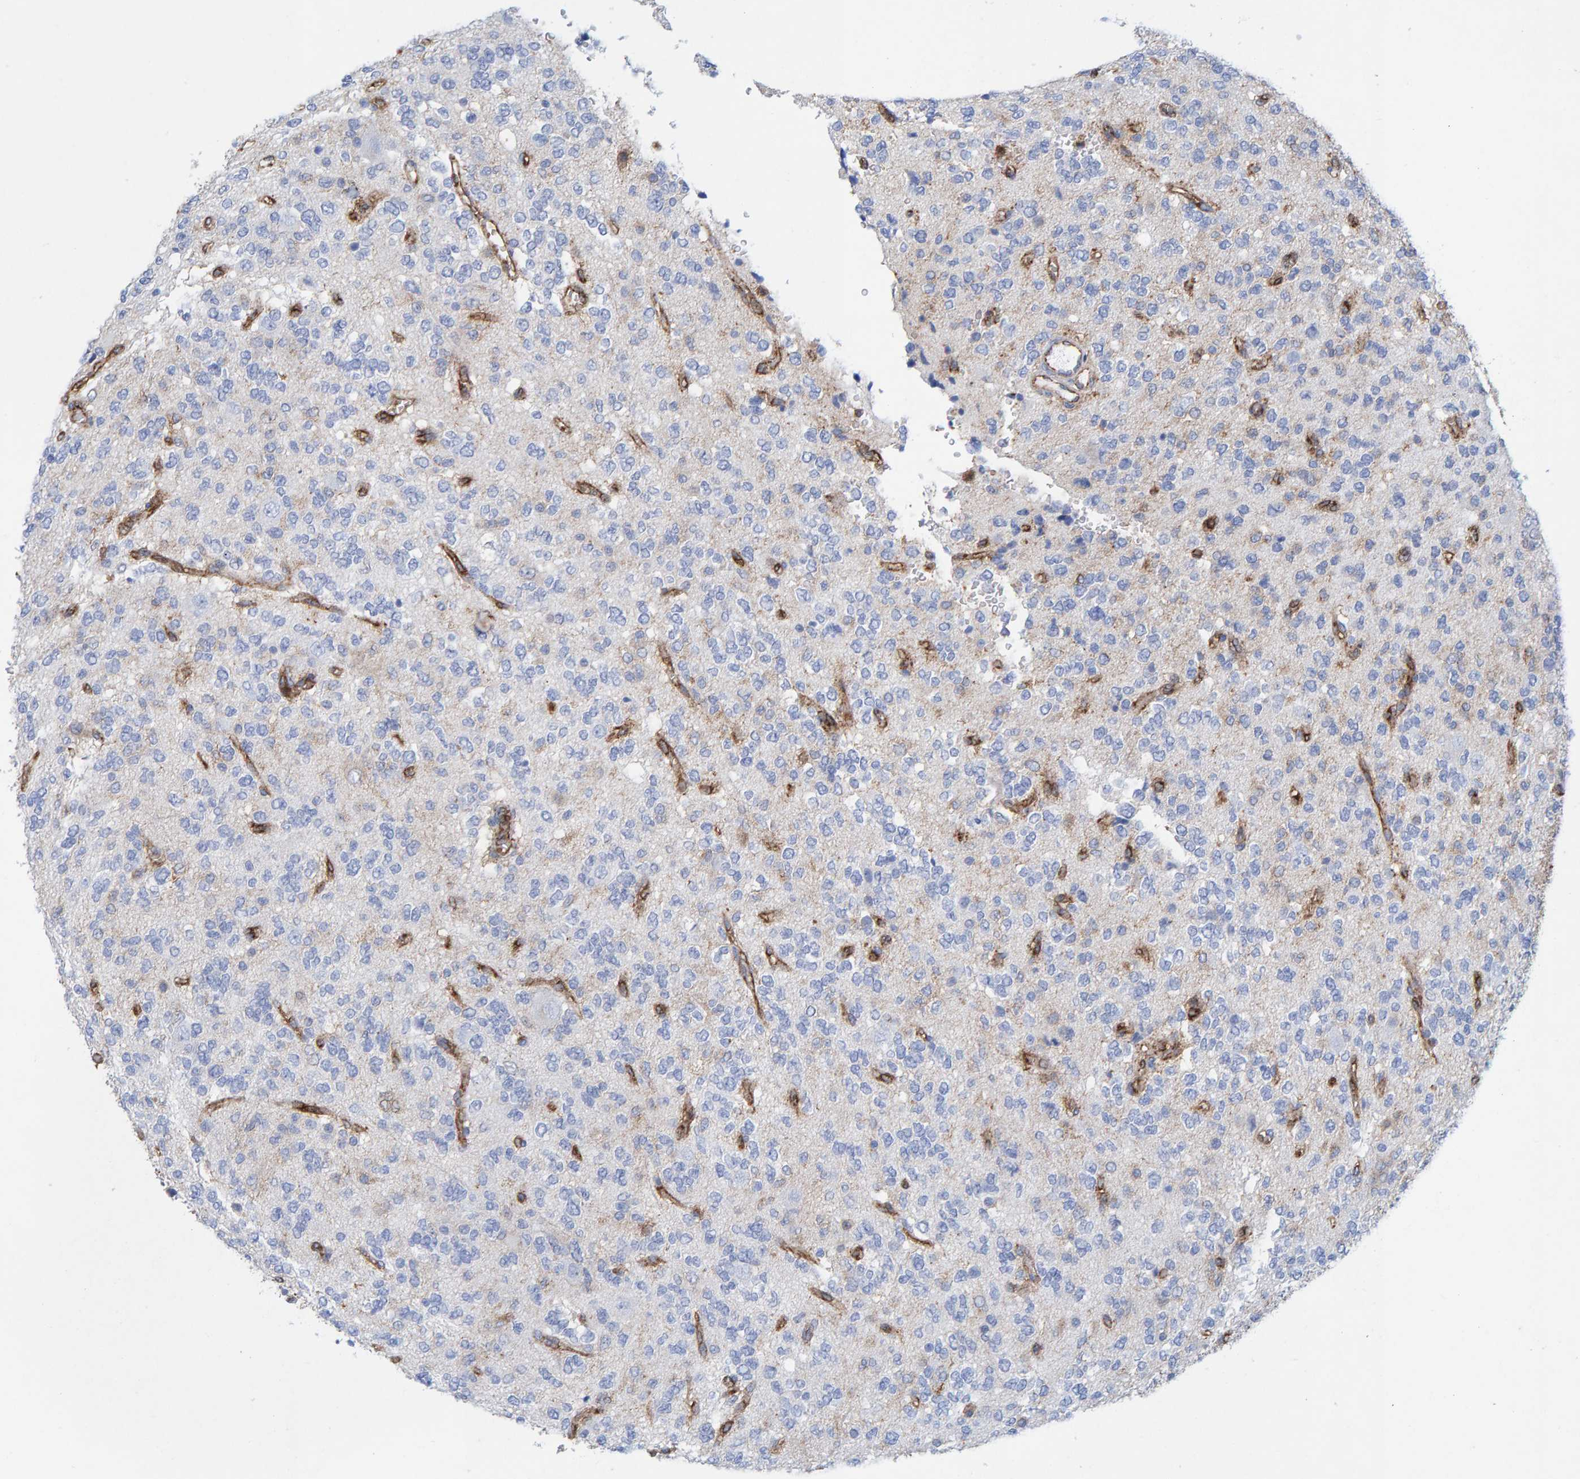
{"staining": {"intensity": "negative", "quantity": "none", "location": "none"}, "tissue": "glioma", "cell_type": "Tumor cells", "image_type": "cancer", "snomed": [{"axis": "morphology", "description": "Glioma, malignant, Low grade"}, {"axis": "topography", "description": "Brain"}], "caption": "High power microscopy histopathology image of an immunohistochemistry (IHC) image of glioma, revealing no significant positivity in tumor cells. (DAB IHC, high magnification).", "gene": "MVP", "patient": {"sex": "male", "age": 38}}